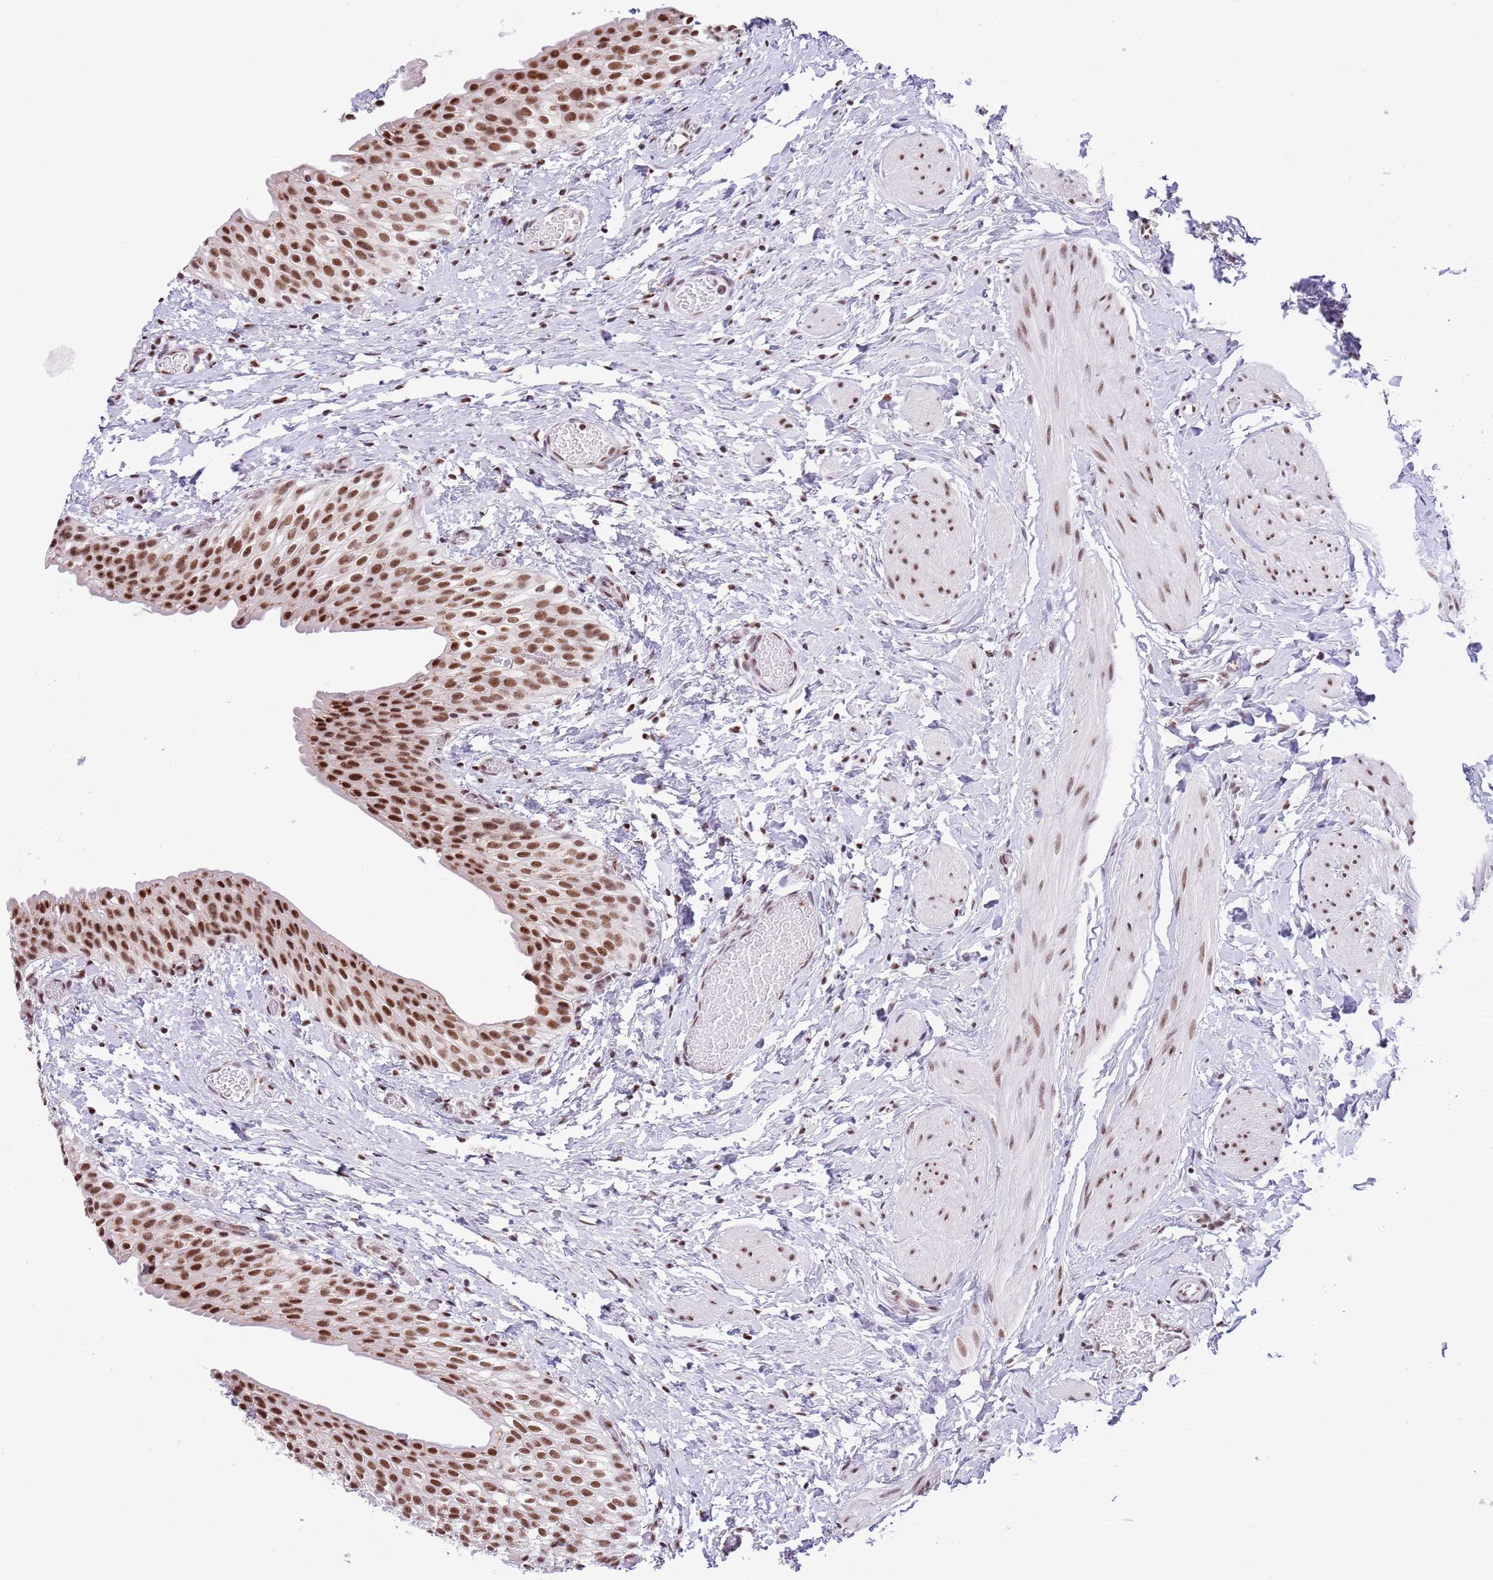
{"staining": {"intensity": "moderate", "quantity": ">75%", "location": "nuclear"}, "tissue": "urinary bladder", "cell_type": "Urothelial cells", "image_type": "normal", "snomed": [{"axis": "morphology", "description": "Normal tissue, NOS"}, {"axis": "topography", "description": "Urinary bladder"}], "caption": "Protein analysis of benign urinary bladder displays moderate nuclear positivity in about >75% of urothelial cells.", "gene": "SF3A2", "patient": {"sex": "male", "age": 1}}